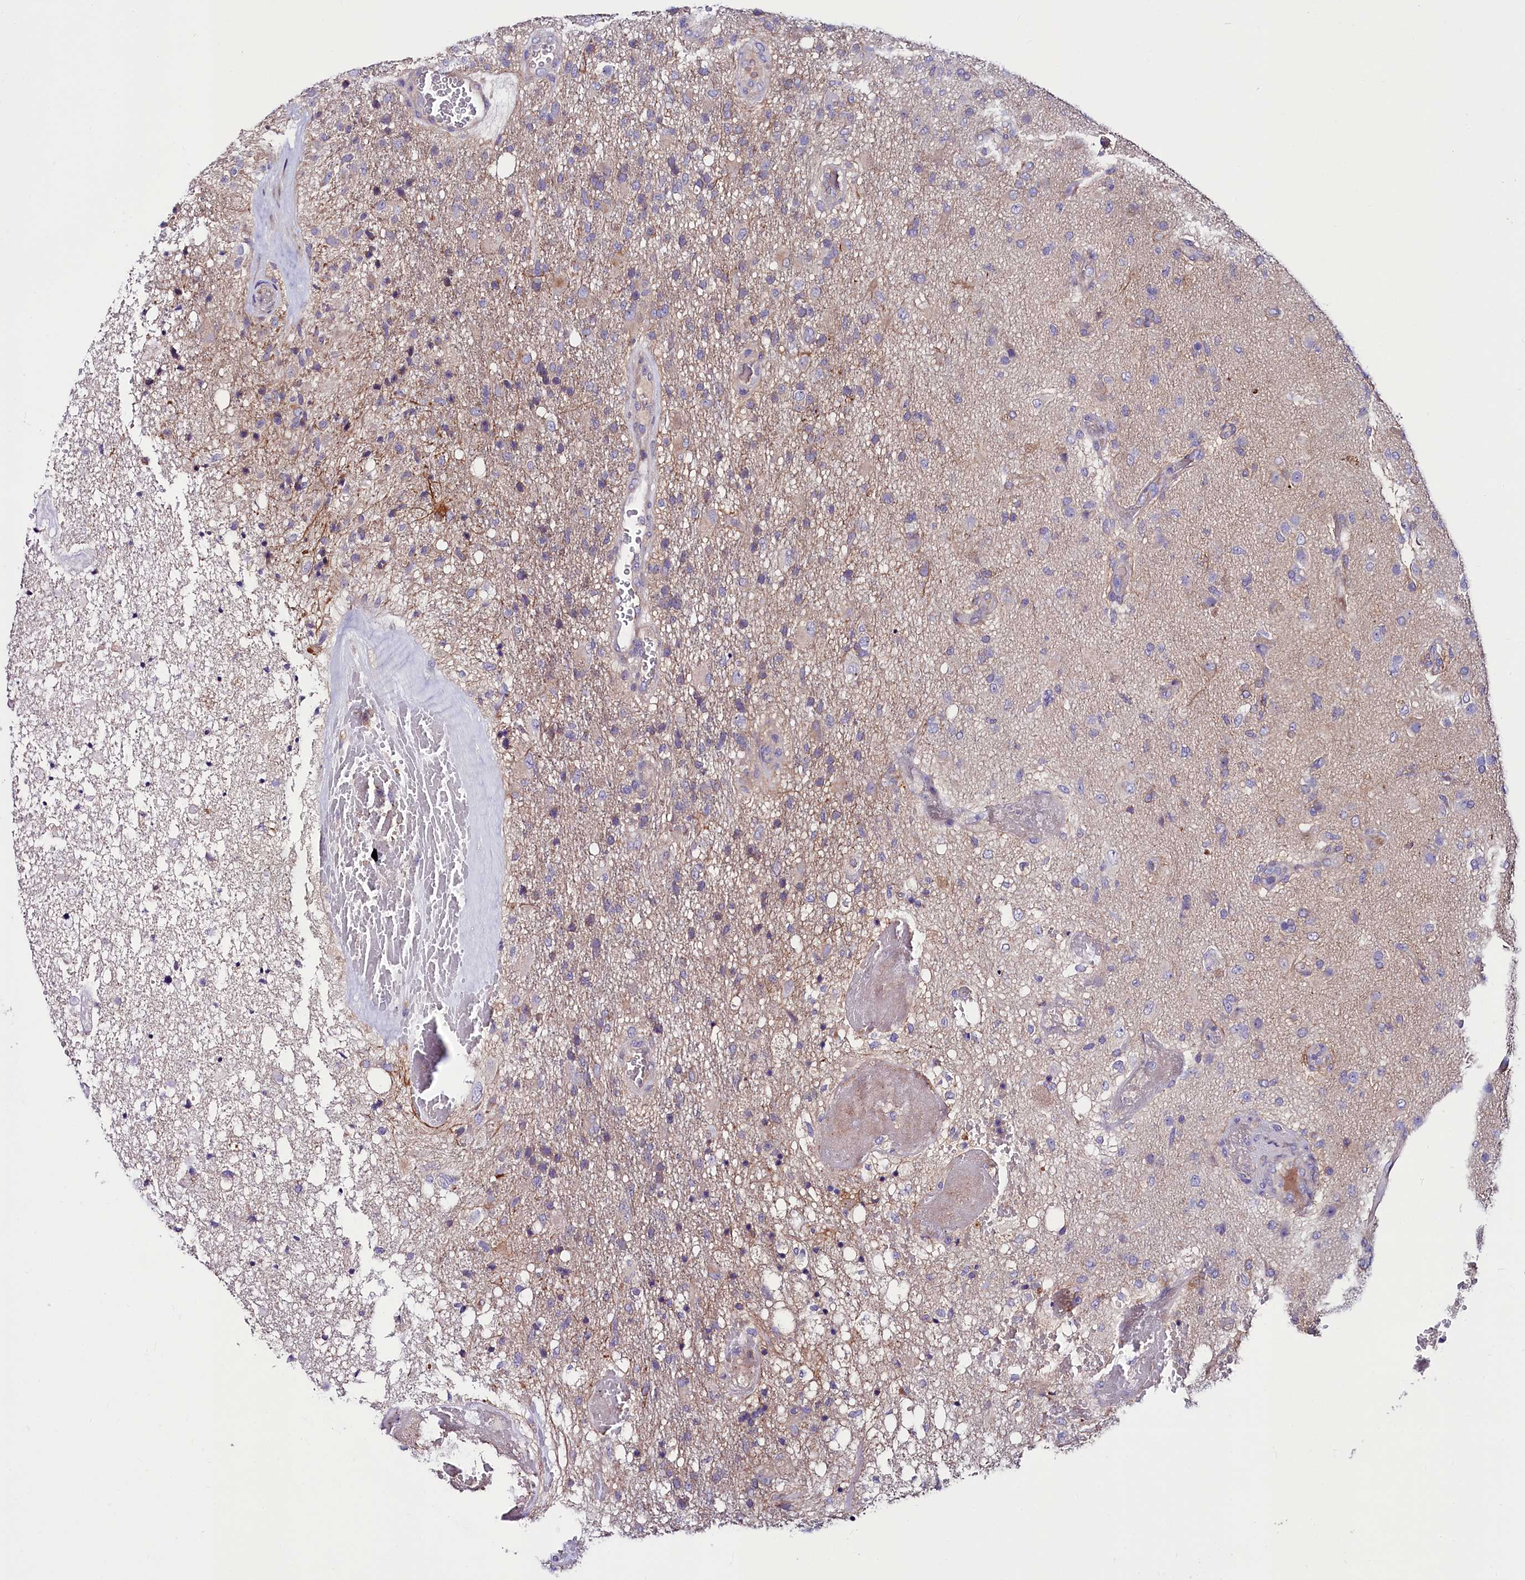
{"staining": {"intensity": "negative", "quantity": "none", "location": "none"}, "tissue": "glioma", "cell_type": "Tumor cells", "image_type": "cancer", "snomed": [{"axis": "morphology", "description": "Glioma, malignant, High grade"}, {"axis": "topography", "description": "Brain"}], "caption": "High power microscopy image of an IHC histopathology image of glioma, revealing no significant expression in tumor cells. Brightfield microscopy of IHC stained with DAB (brown) and hematoxylin (blue), captured at high magnification.", "gene": "ABHD5", "patient": {"sex": "female", "age": 74}}